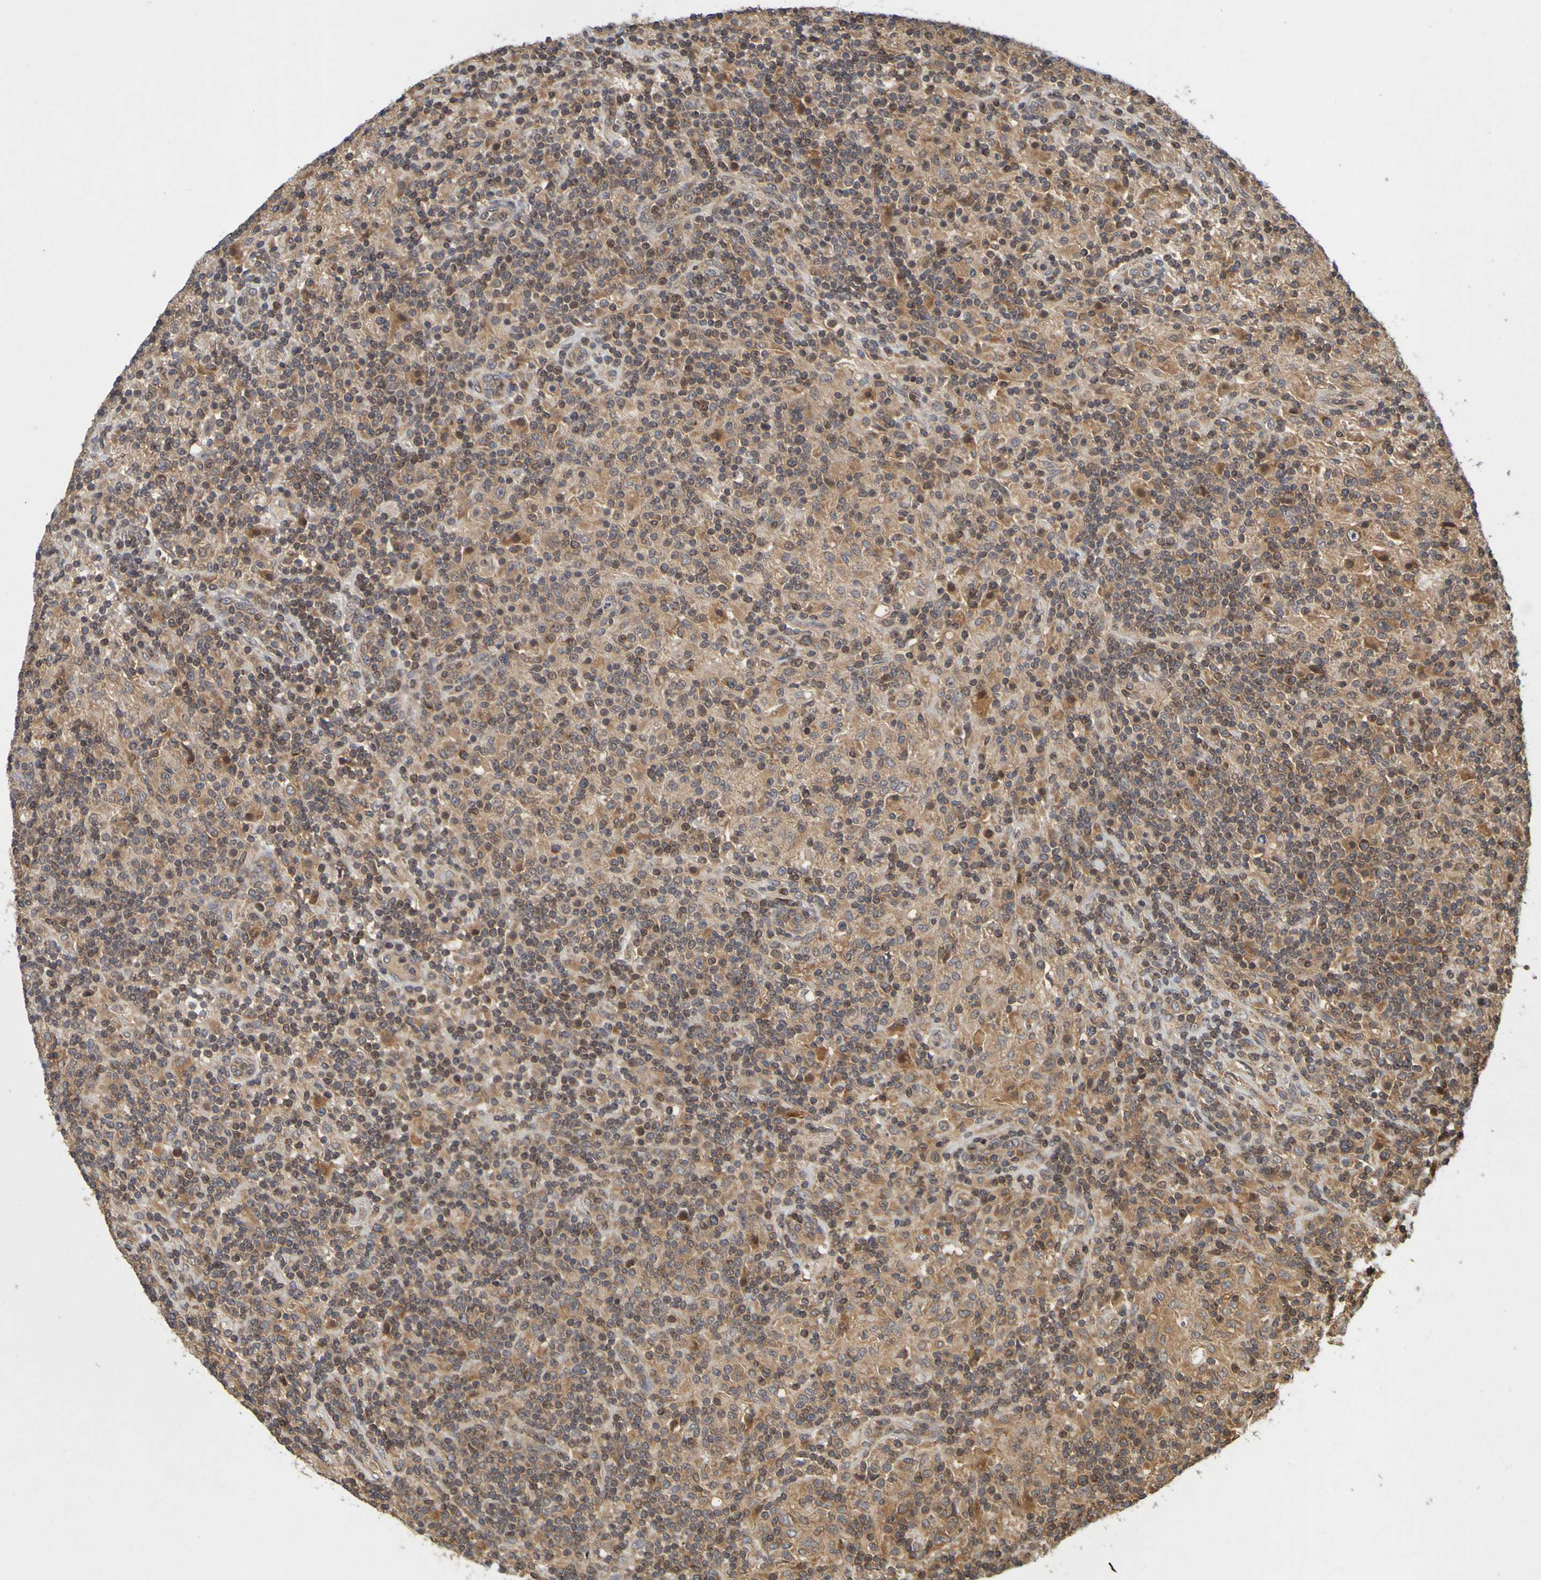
{"staining": {"intensity": "moderate", "quantity": "25%-75%", "location": "cytoplasmic/membranous"}, "tissue": "lymphoma", "cell_type": "Tumor cells", "image_type": "cancer", "snomed": [{"axis": "morphology", "description": "Hodgkin's disease, NOS"}, {"axis": "topography", "description": "Lymph node"}], "caption": "This is a histology image of IHC staining of Hodgkin's disease, which shows moderate expression in the cytoplasmic/membranous of tumor cells.", "gene": "OCRL", "patient": {"sex": "male", "age": 70}}